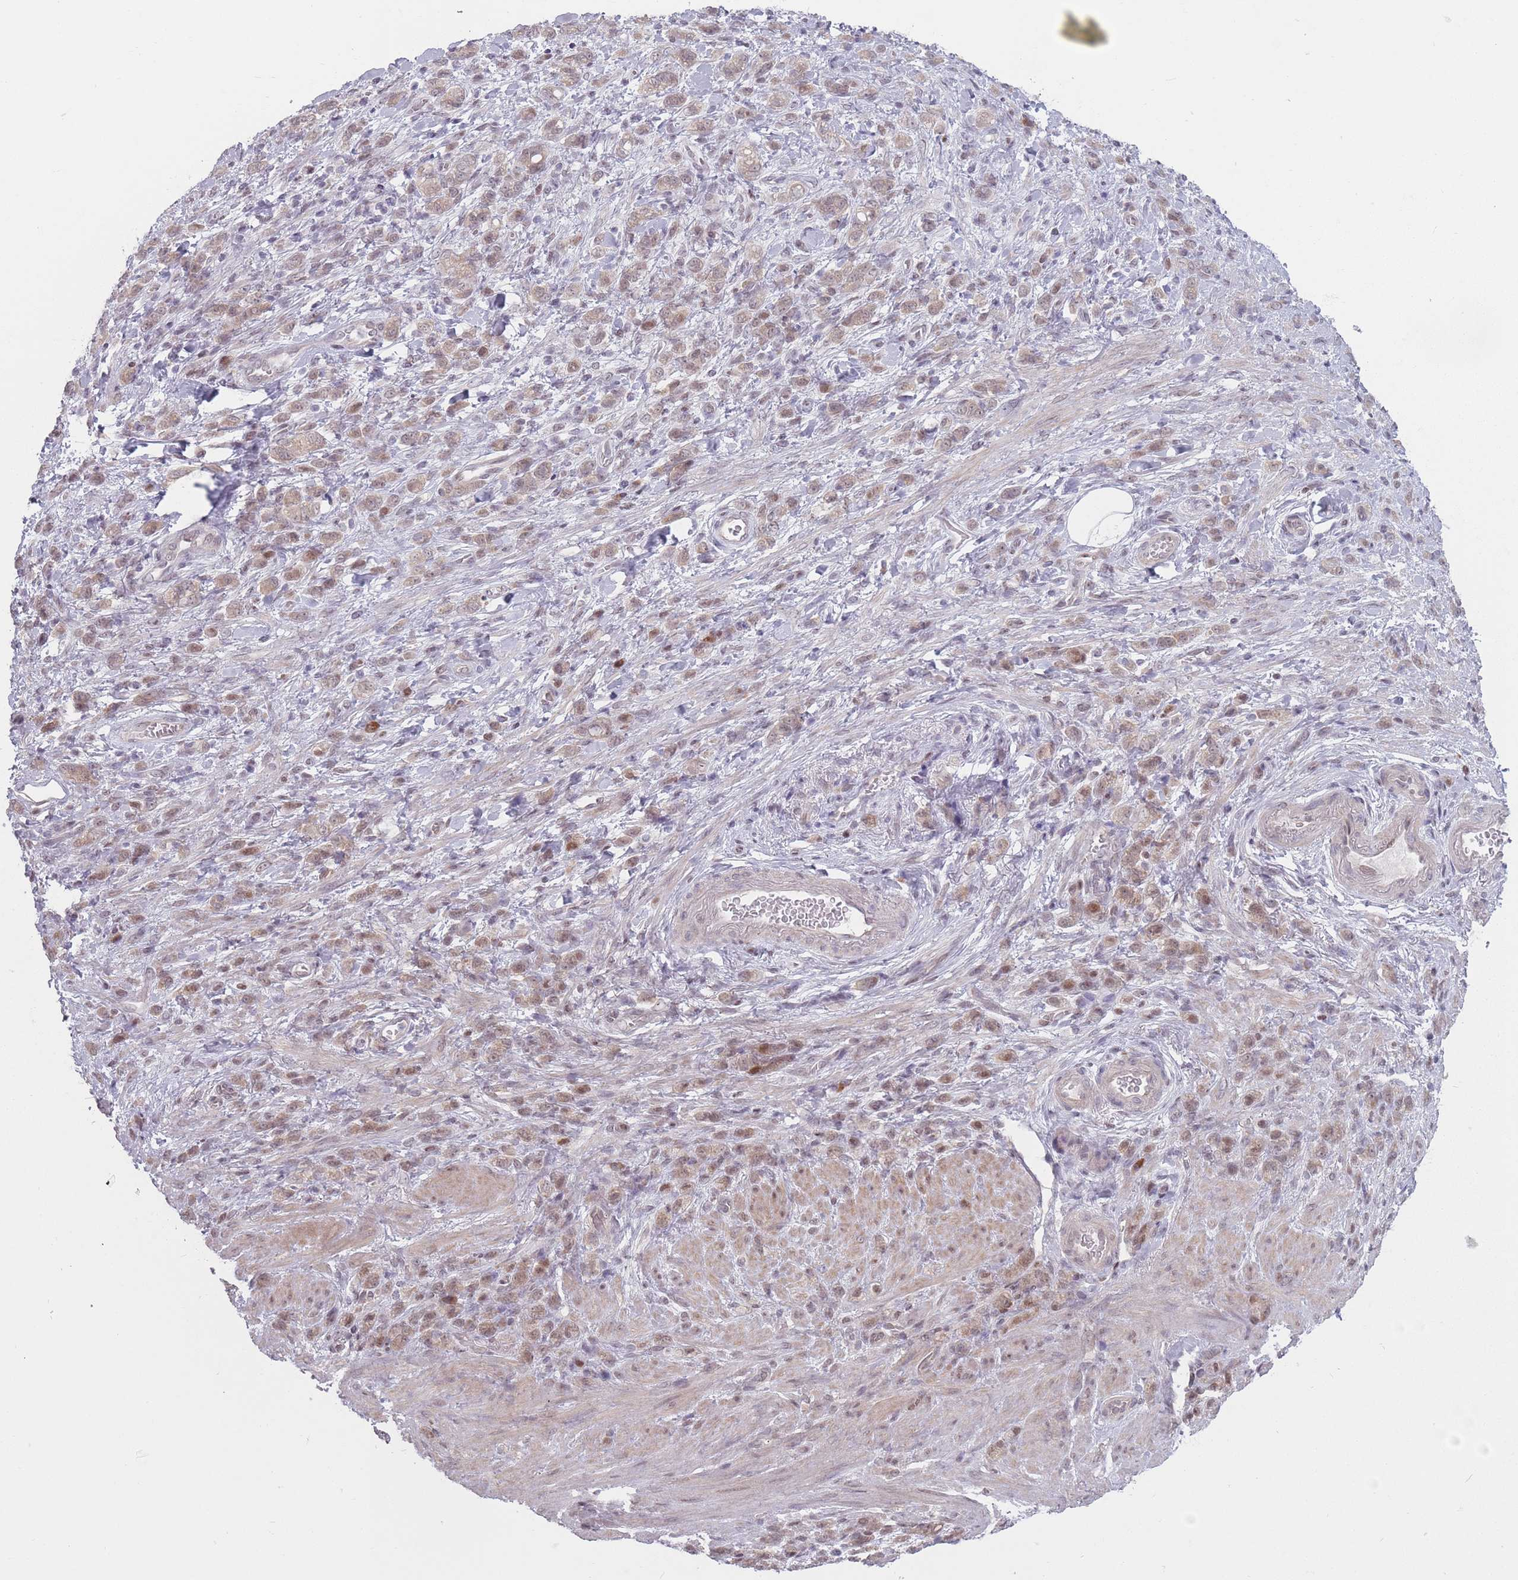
{"staining": {"intensity": "weak", "quantity": "25%-75%", "location": "cytoplasmic/membranous,nuclear"}, "tissue": "stomach cancer", "cell_type": "Tumor cells", "image_type": "cancer", "snomed": [{"axis": "morphology", "description": "Adenocarcinoma, NOS"}, {"axis": "topography", "description": "Stomach"}], "caption": "Protein analysis of adenocarcinoma (stomach) tissue displays weak cytoplasmic/membranous and nuclear positivity in approximately 25%-75% of tumor cells.", "gene": "SH3BGRL2", "patient": {"sex": "male", "age": 77}}